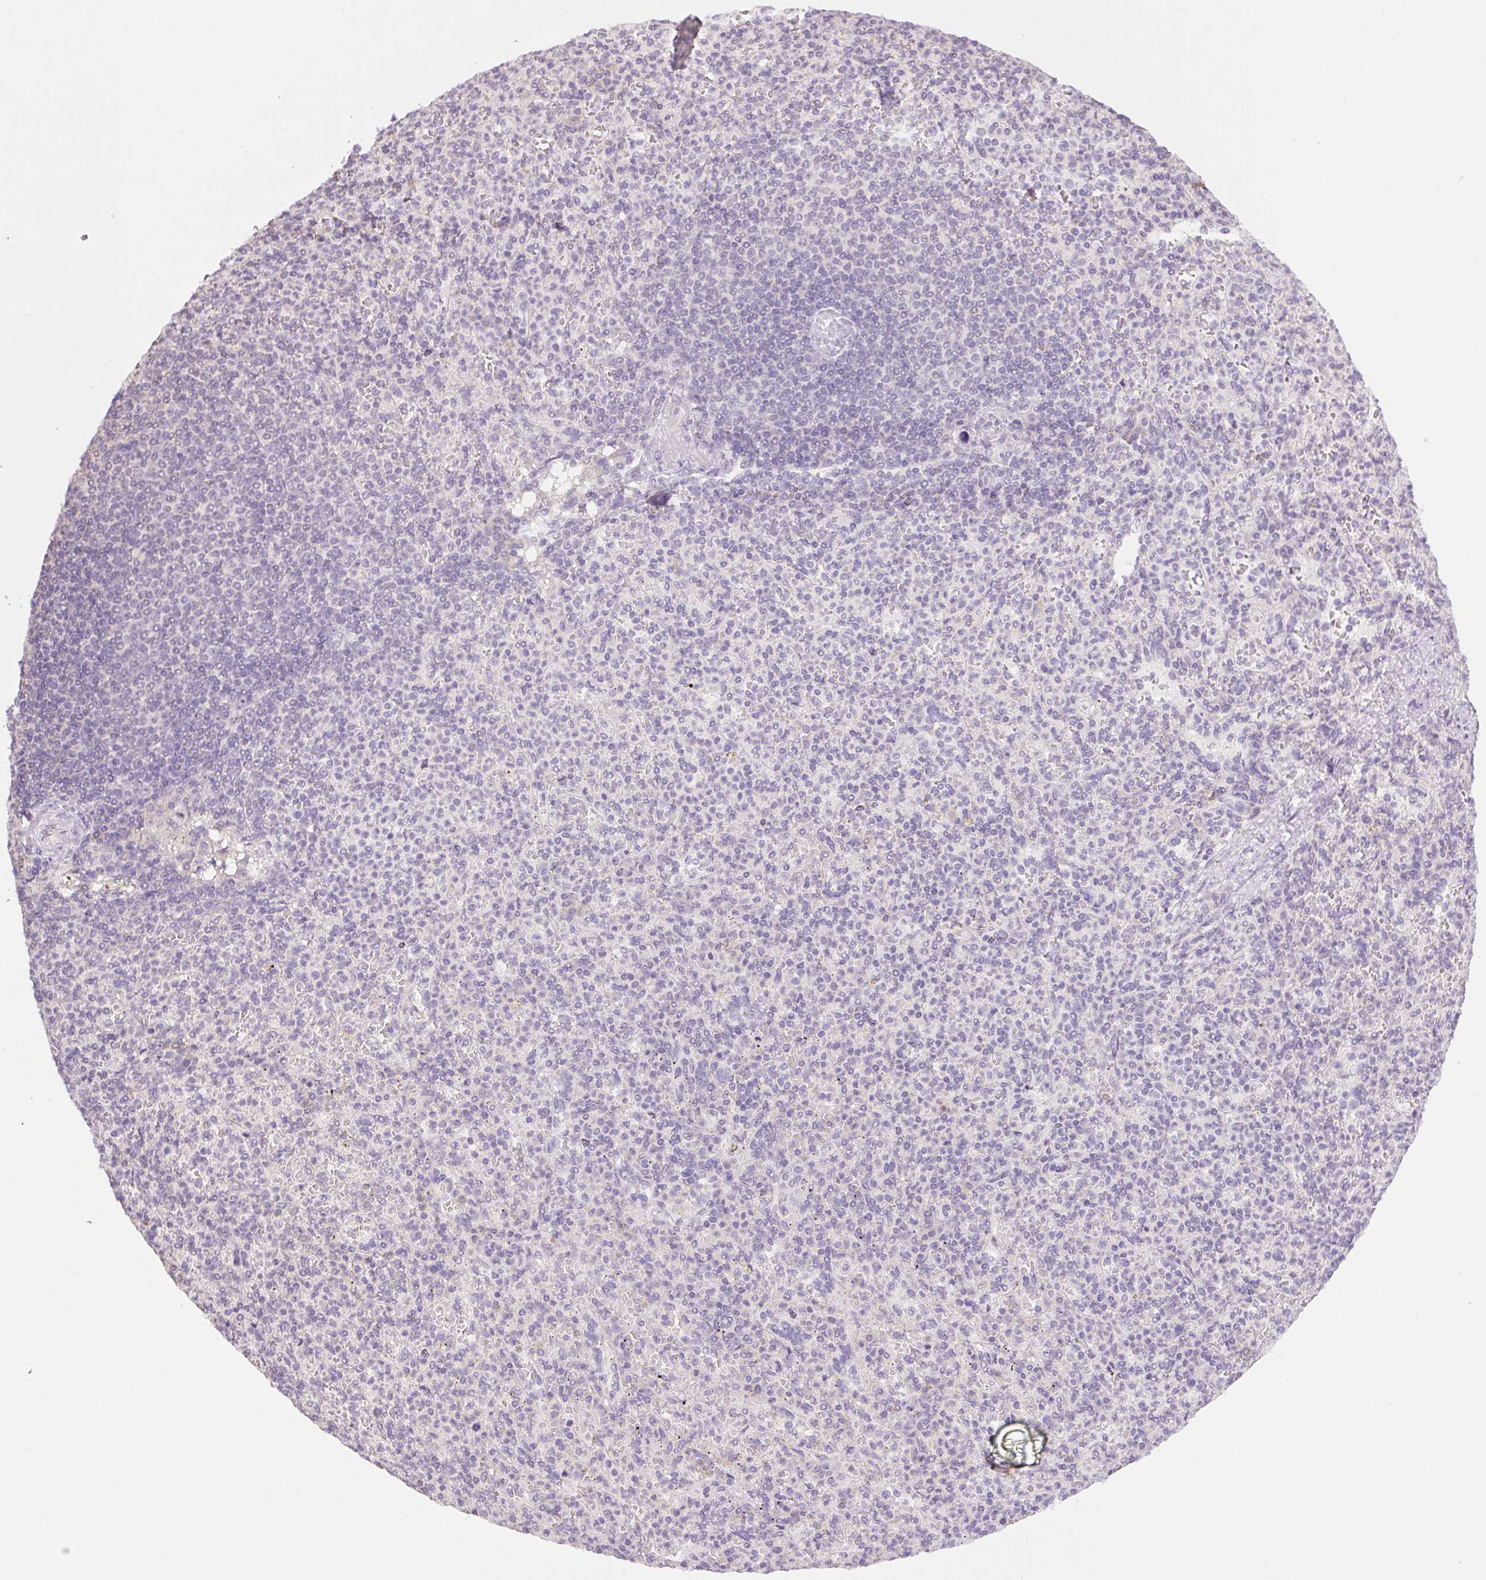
{"staining": {"intensity": "negative", "quantity": "none", "location": "none"}, "tissue": "spleen", "cell_type": "Cells in red pulp", "image_type": "normal", "snomed": [{"axis": "morphology", "description": "Normal tissue, NOS"}, {"axis": "topography", "description": "Spleen"}], "caption": "This is an immunohistochemistry image of normal spleen. There is no expression in cells in red pulp.", "gene": "RACGAP1", "patient": {"sex": "female", "age": 74}}